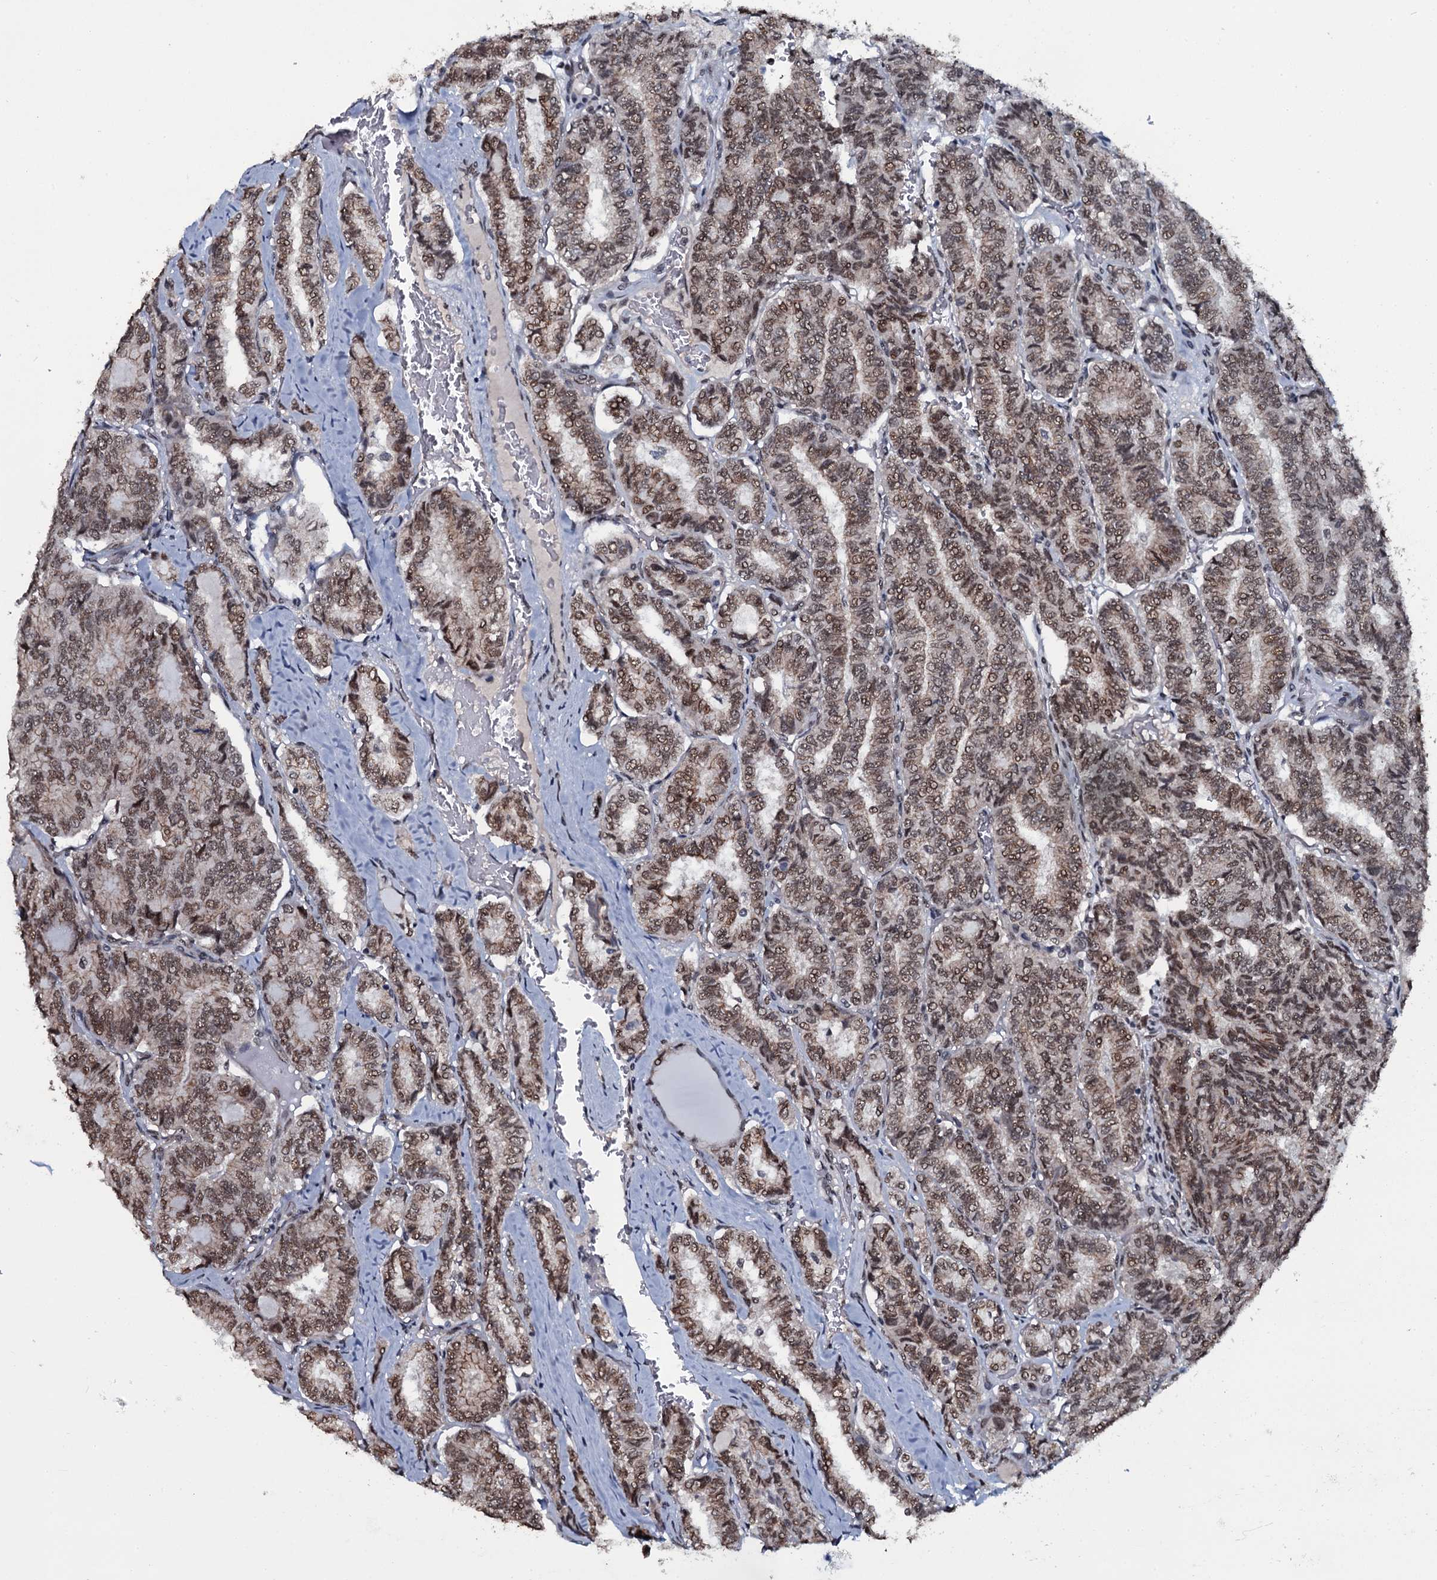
{"staining": {"intensity": "moderate", "quantity": ">75%", "location": "nuclear"}, "tissue": "thyroid cancer", "cell_type": "Tumor cells", "image_type": "cancer", "snomed": [{"axis": "morphology", "description": "Papillary adenocarcinoma, NOS"}, {"axis": "topography", "description": "Thyroid gland"}], "caption": "The immunohistochemical stain labels moderate nuclear expression in tumor cells of thyroid papillary adenocarcinoma tissue.", "gene": "SH2D4B", "patient": {"sex": "female", "age": 35}}